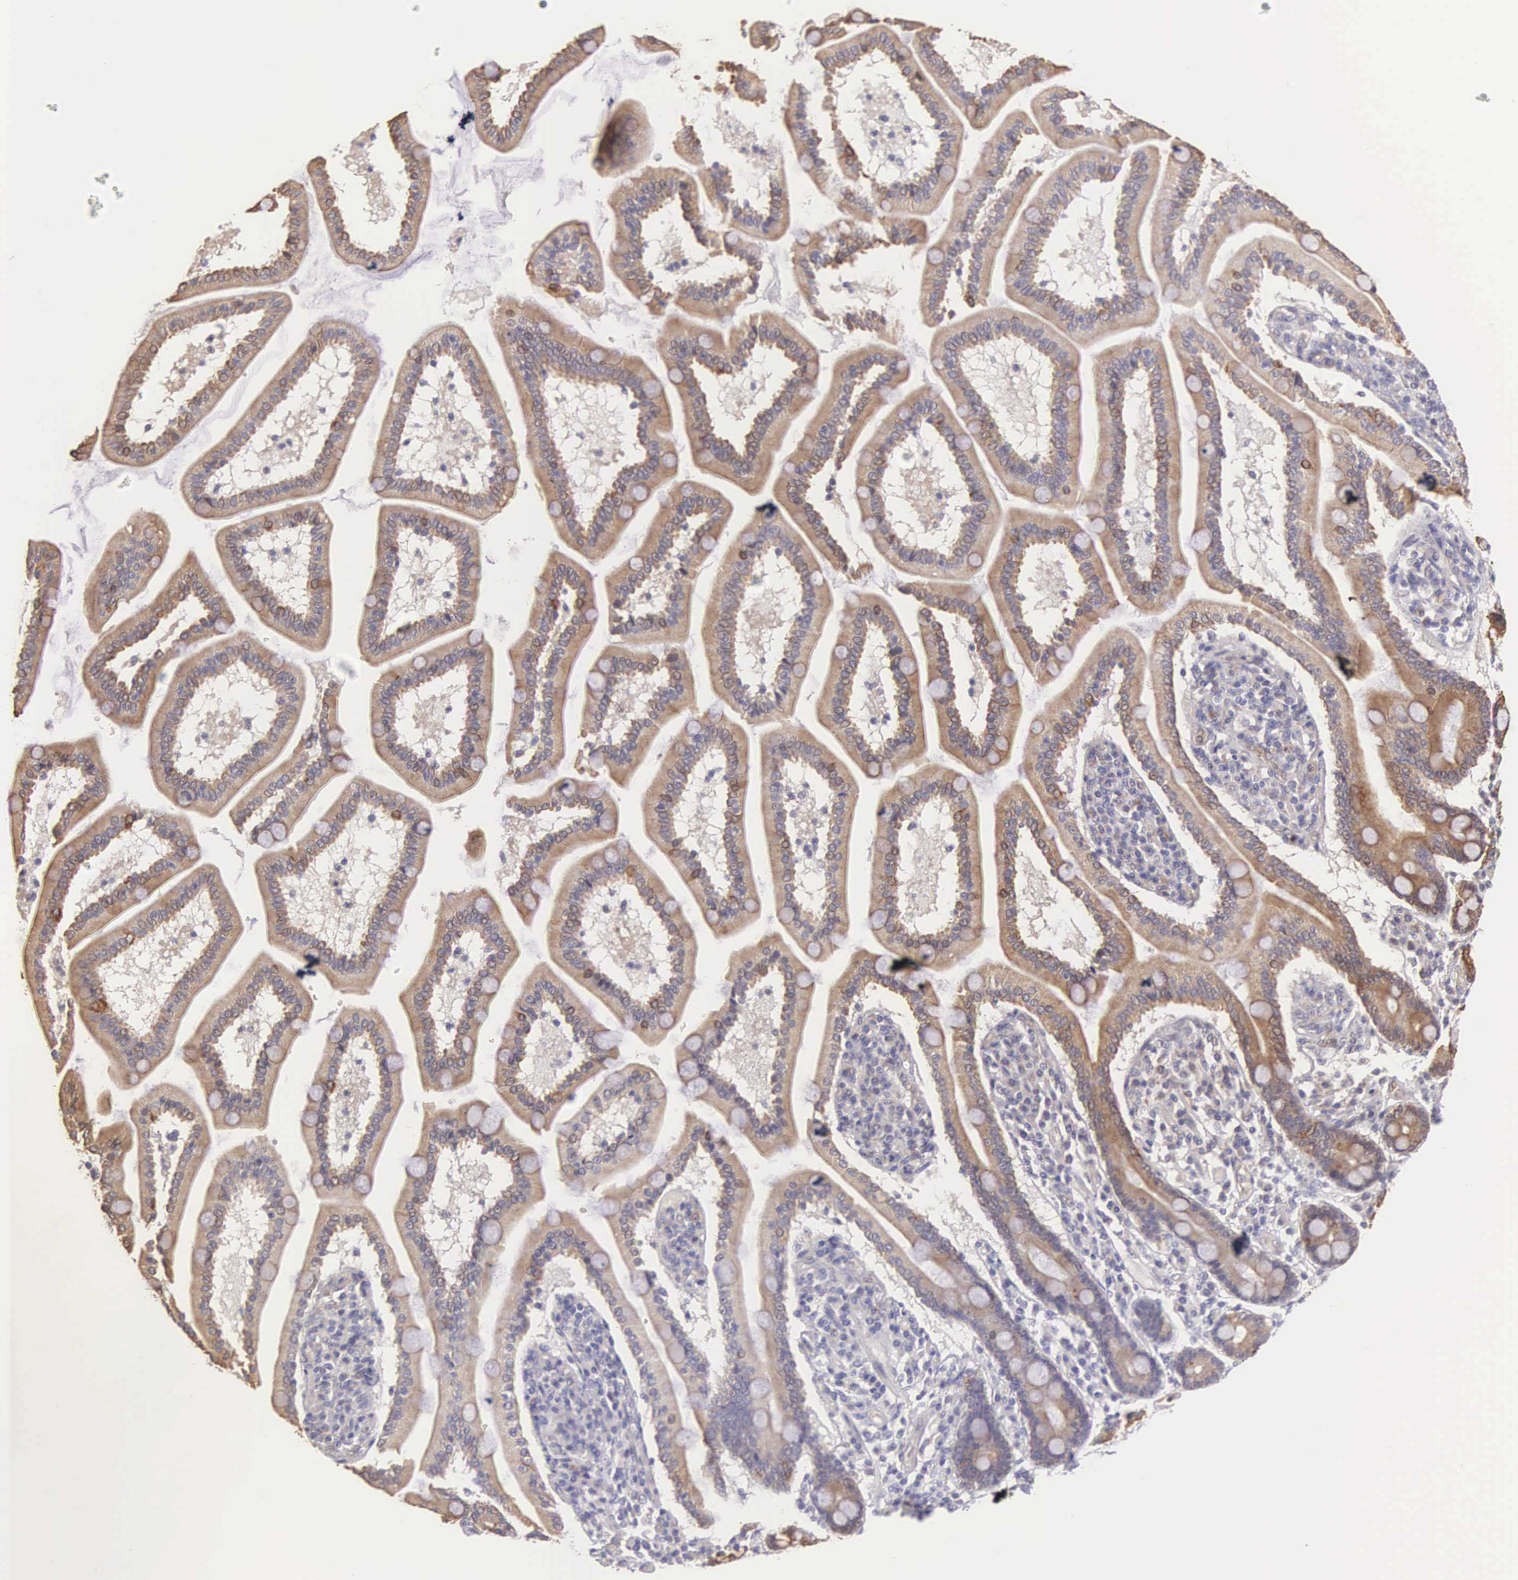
{"staining": {"intensity": "negative", "quantity": "none", "location": "none"}, "tissue": "adipose tissue", "cell_type": "Adipocytes", "image_type": "normal", "snomed": [{"axis": "morphology", "description": "Normal tissue, NOS"}, {"axis": "topography", "description": "Duodenum"}], "caption": "Immunohistochemistry photomicrograph of benign adipose tissue stained for a protein (brown), which reveals no staining in adipocytes. The staining was performed using DAB (3,3'-diaminobenzidine) to visualize the protein expression in brown, while the nuclei were stained in blue with hematoxylin (Magnification: 20x).", "gene": "PIR", "patient": {"sex": "male", "age": 63}}